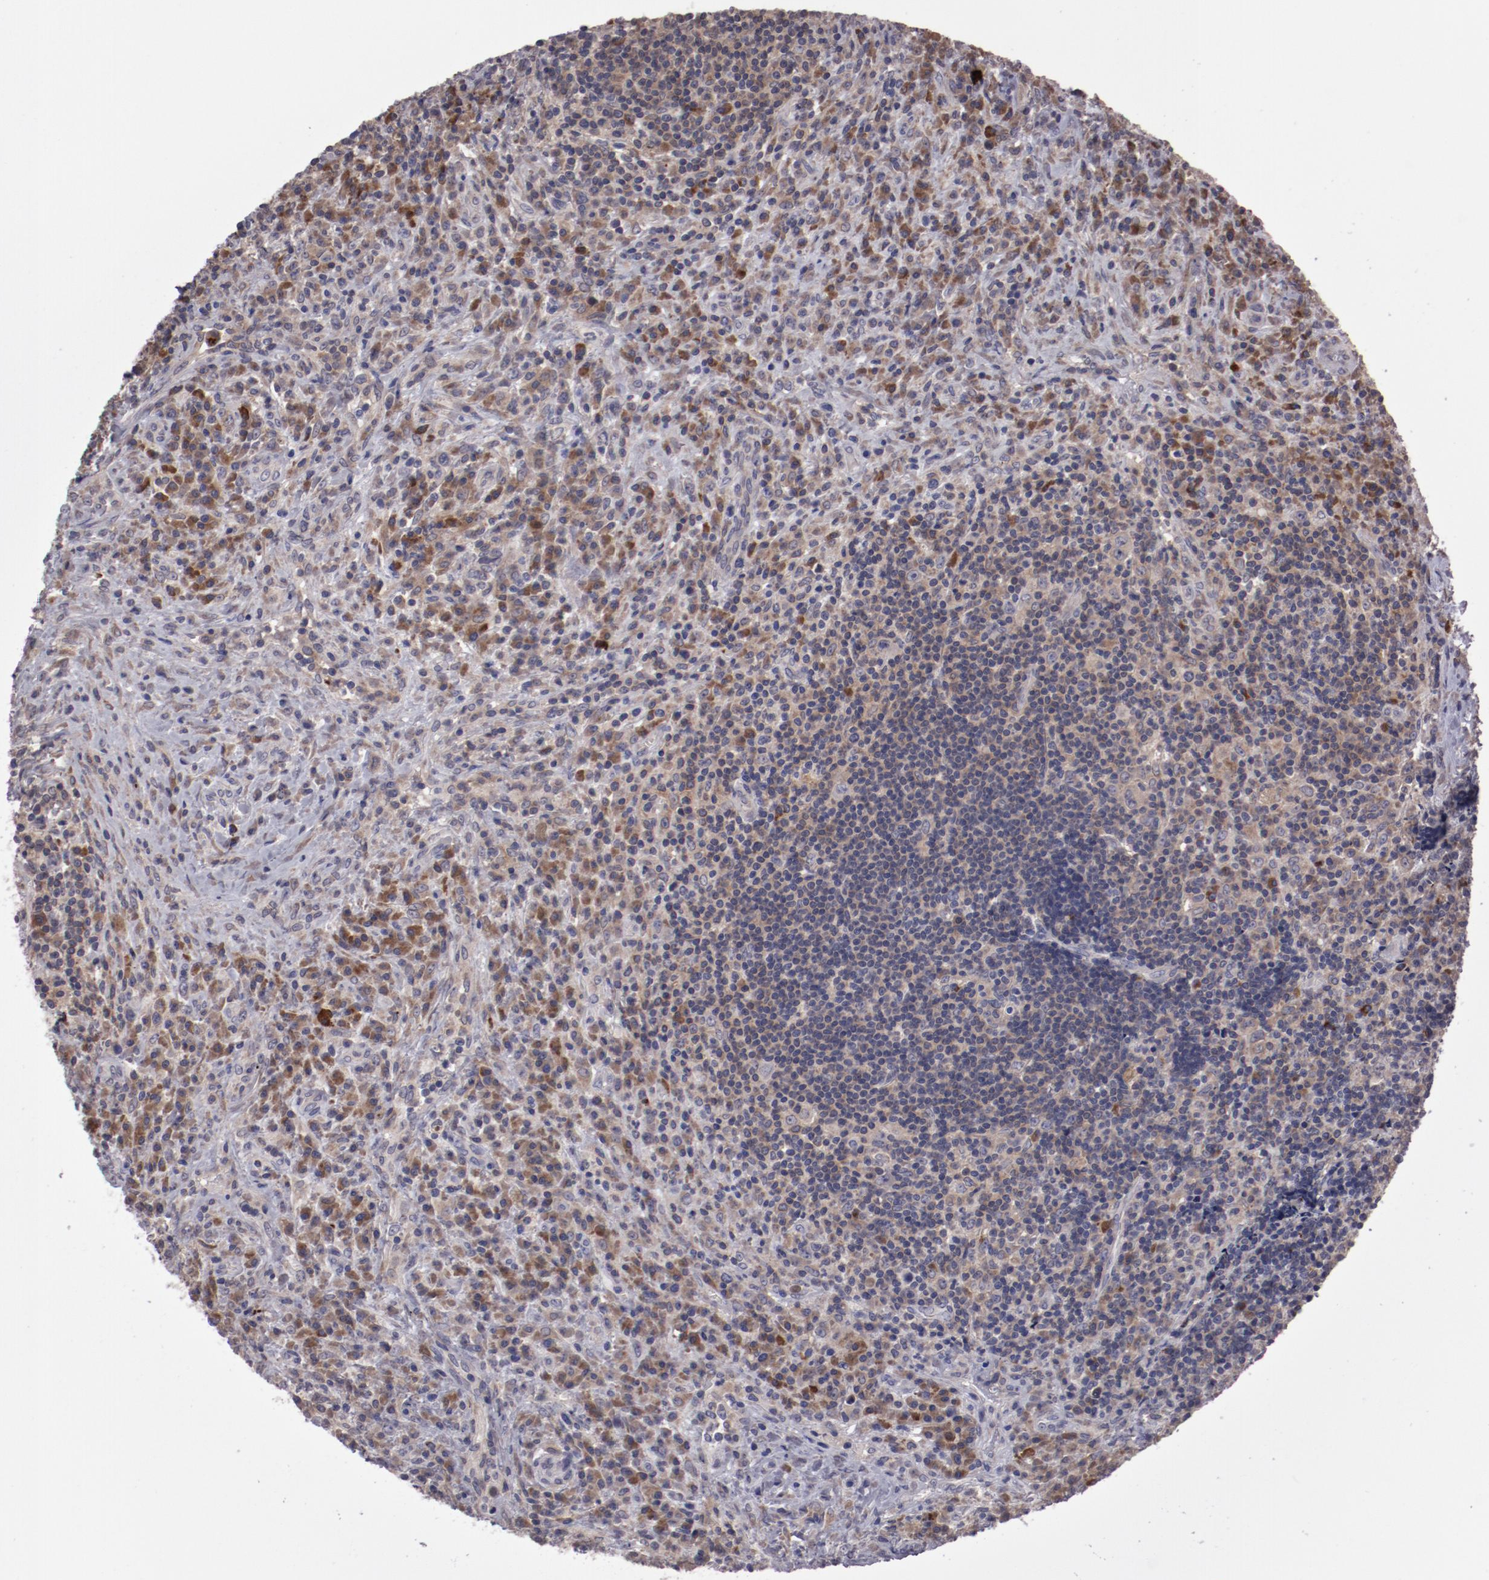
{"staining": {"intensity": "moderate", "quantity": "25%-75%", "location": "cytoplasmic/membranous"}, "tissue": "lymphoma", "cell_type": "Tumor cells", "image_type": "cancer", "snomed": [{"axis": "morphology", "description": "Hodgkin's disease, NOS"}, {"axis": "topography", "description": "Lymph node"}], "caption": "Human lymphoma stained with a protein marker demonstrates moderate staining in tumor cells.", "gene": "IL12A", "patient": {"sex": "female", "age": 25}}